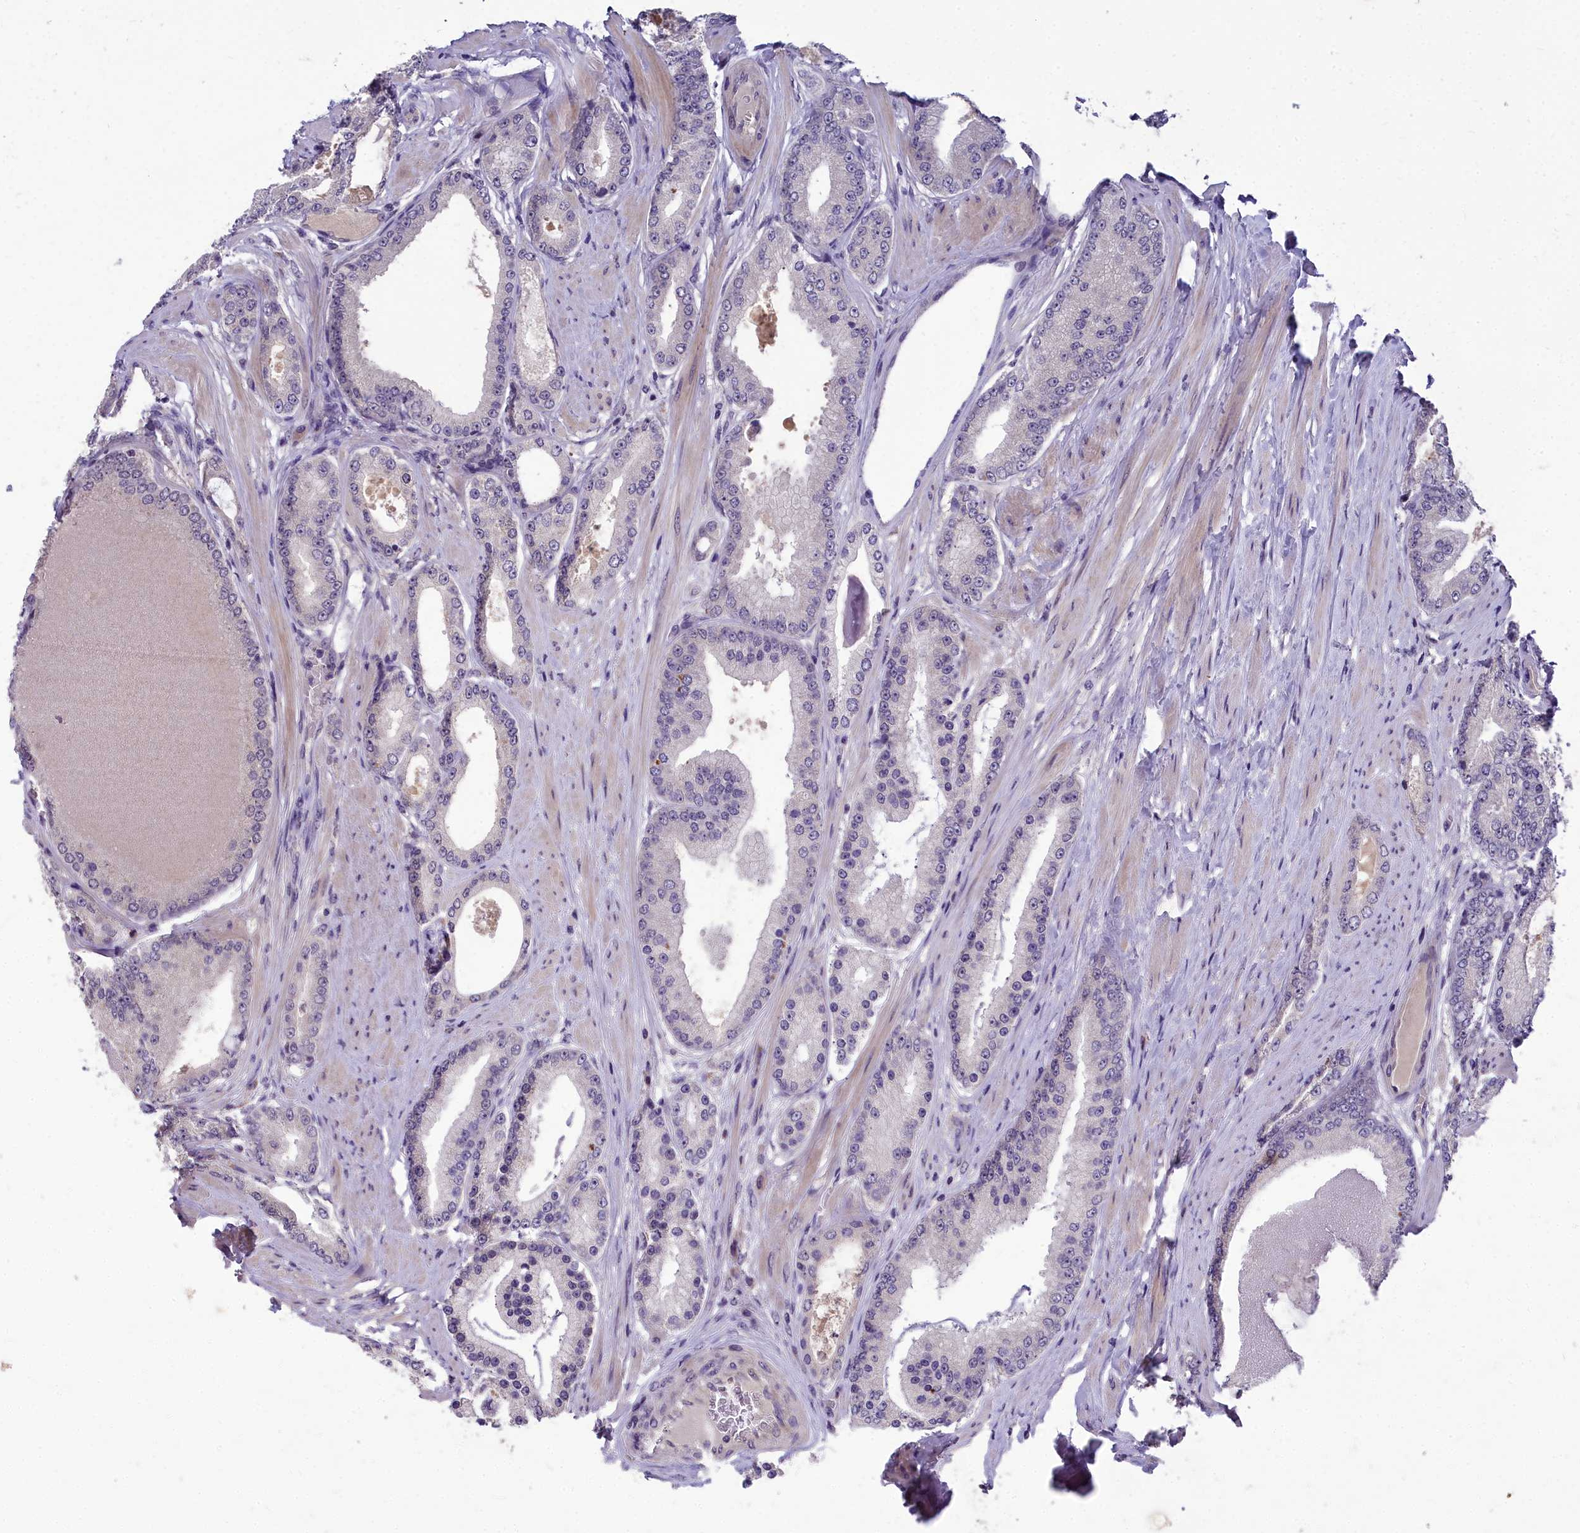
{"staining": {"intensity": "negative", "quantity": "none", "location": "none"}, "tissue": "prostate cancer", "cell_type": "Tumor cells", "image_type": "cancer", "snomed": [{"axis": "morphology", "description": "Adenocarcinoma, High grade"}, {"axis": "topography", "description": "Prostate"}], "caption": "Immunohistochemistry of human prostate cancer (high-grade adenocarcinoma) reveals no positivity in tumor cells. (DAB (3,3'-diaminobenzidine) IHC with hematoxylin counter stain).", "gene": "ZNF333", "patient": {"sex": "male", "age": 59}}